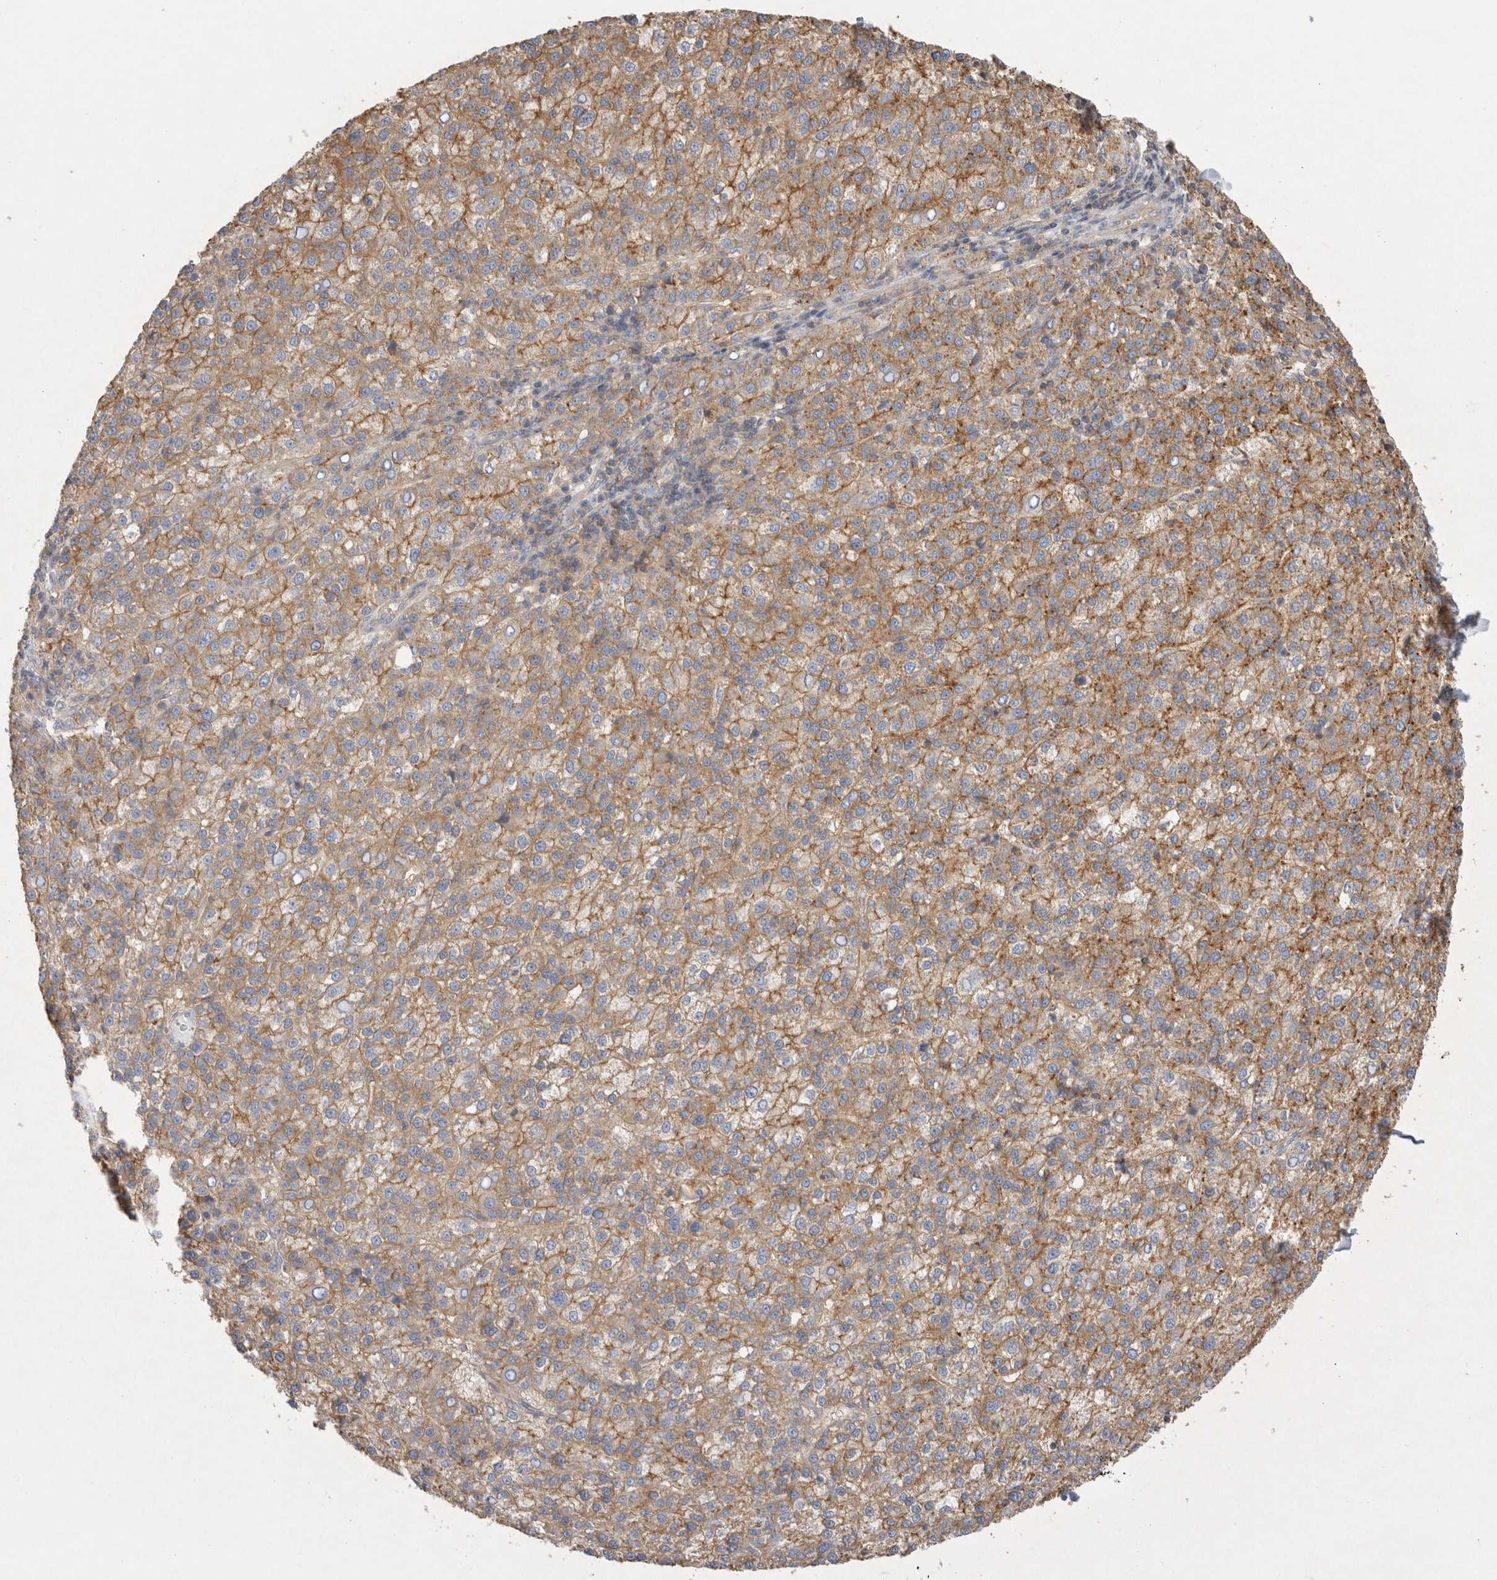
{"staining": {"intensity": "moderate", "quantity": ">75%", "location": "cytoplasmic/membranous"}, "tissue": "liver cancer", "cell_type": "Tumor cells", "image_type": "cancer", "snomed": [{"axis": "morphology", "description": "Carcinoma, Hepatocellular, NOS"}, {"axis": "topography", "description": "Liver"}], "caption": "Liver cancer (hepatocellular carcinoma) tissue exhibits moderate cytoplasmic/membranous staining in about >75% of tumor cells, visualized by immunohistochemistry. The staining was performed using DAB (3,3'-diaminobenzidine), with brown indicating positive protein expression. Nuclei are stained blue with hematoxylin.", "gene": "CHMP6", "patient": {"sex": "female", "age": 58}}